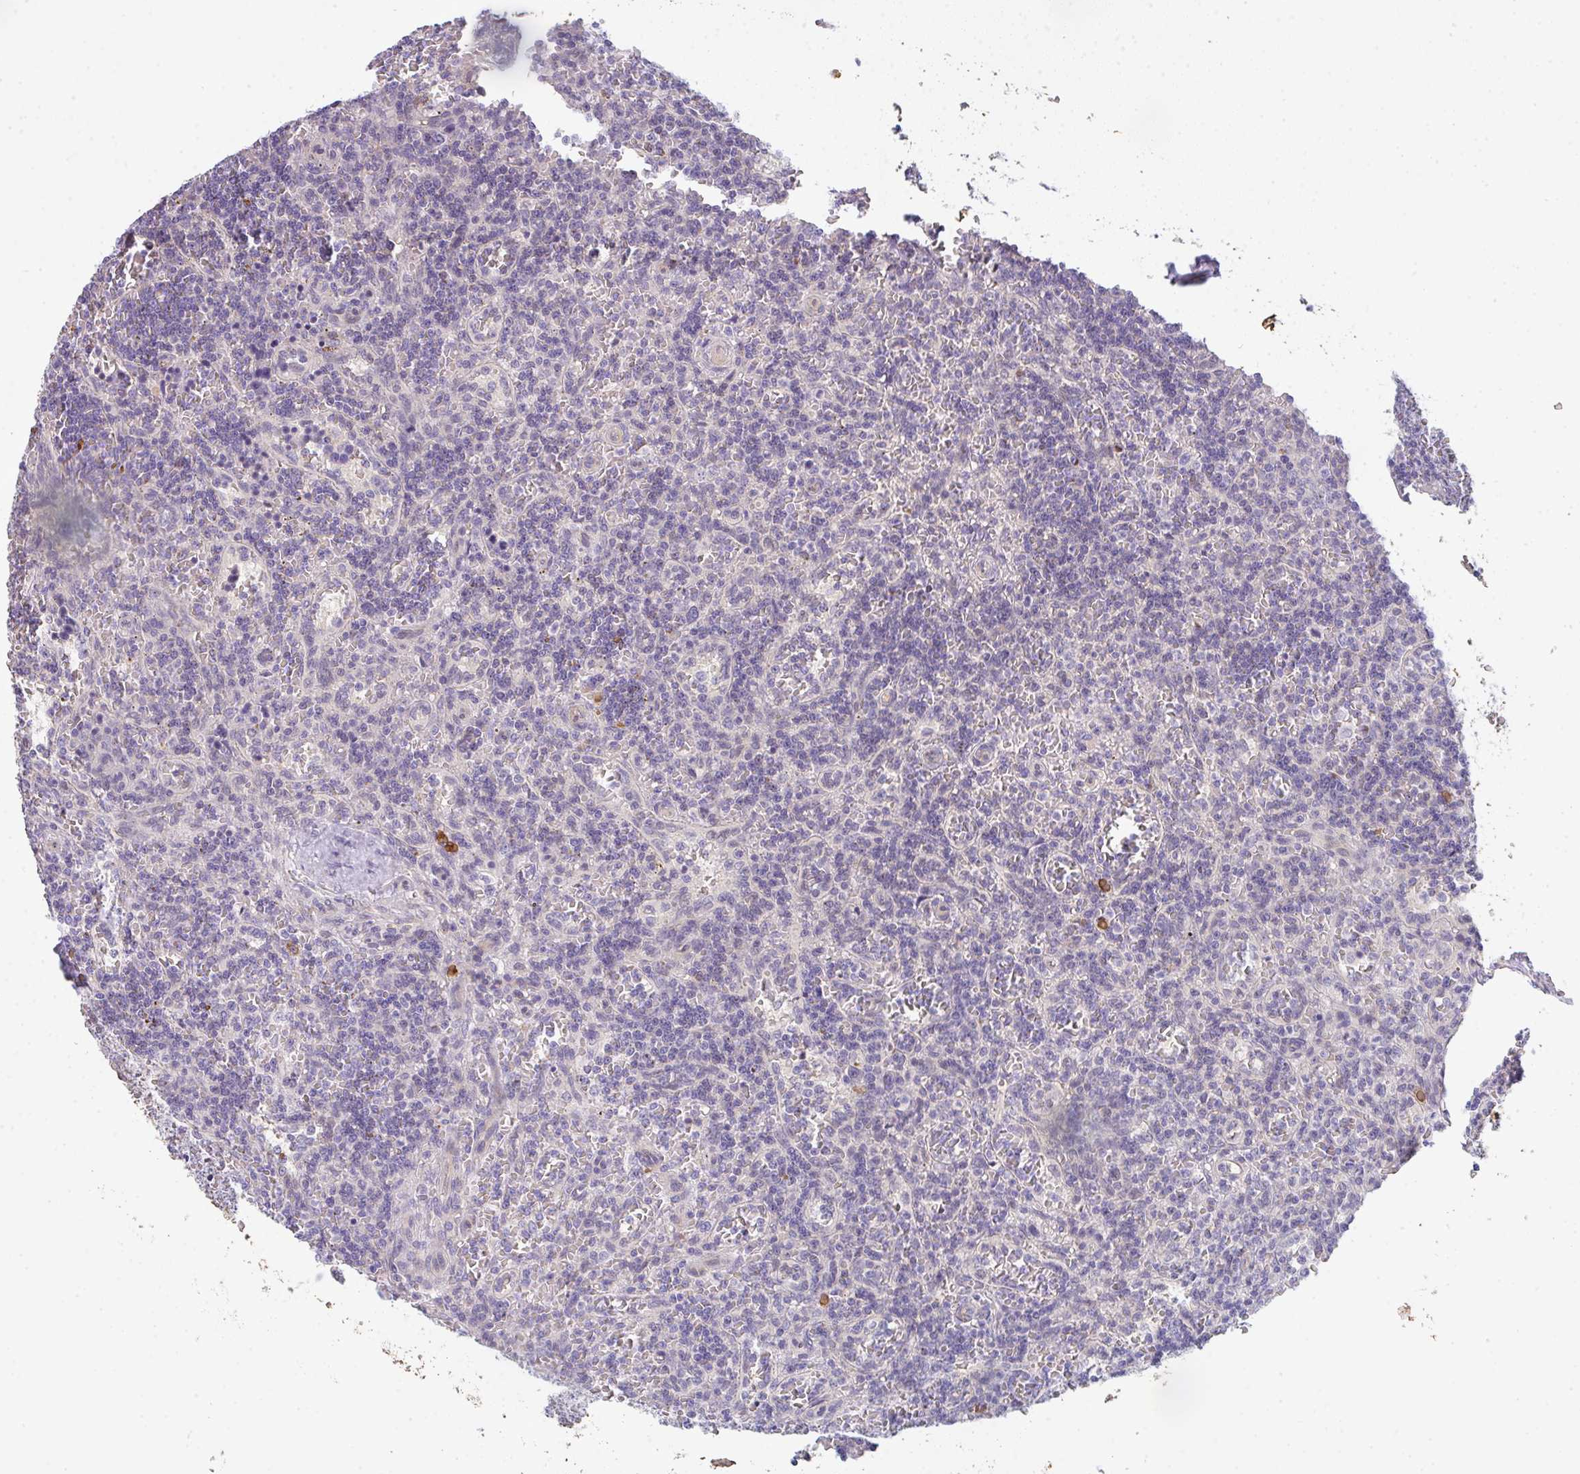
{"staining": {"intensity": "negative", "quantity": "none", "location": "none"}, "tissue": "lymphoma", "cell_type": "Tumor cells", "image_type": "cancer", "snomed": [{"axis": "morphology", "description": "Malignant lymphoma, non-Hodgkin's type, Low grade"}, {"axis": "topography", "description": "Spleen"}], "caption": "DAB immunohistochemical staining of low-grade malignant lymphoma, non-Hodgkin's type demonstrates no significant expression in tumor cells.", "gene": "TNFRSF10A", "patient": {"sex": "male", "age": 73}}